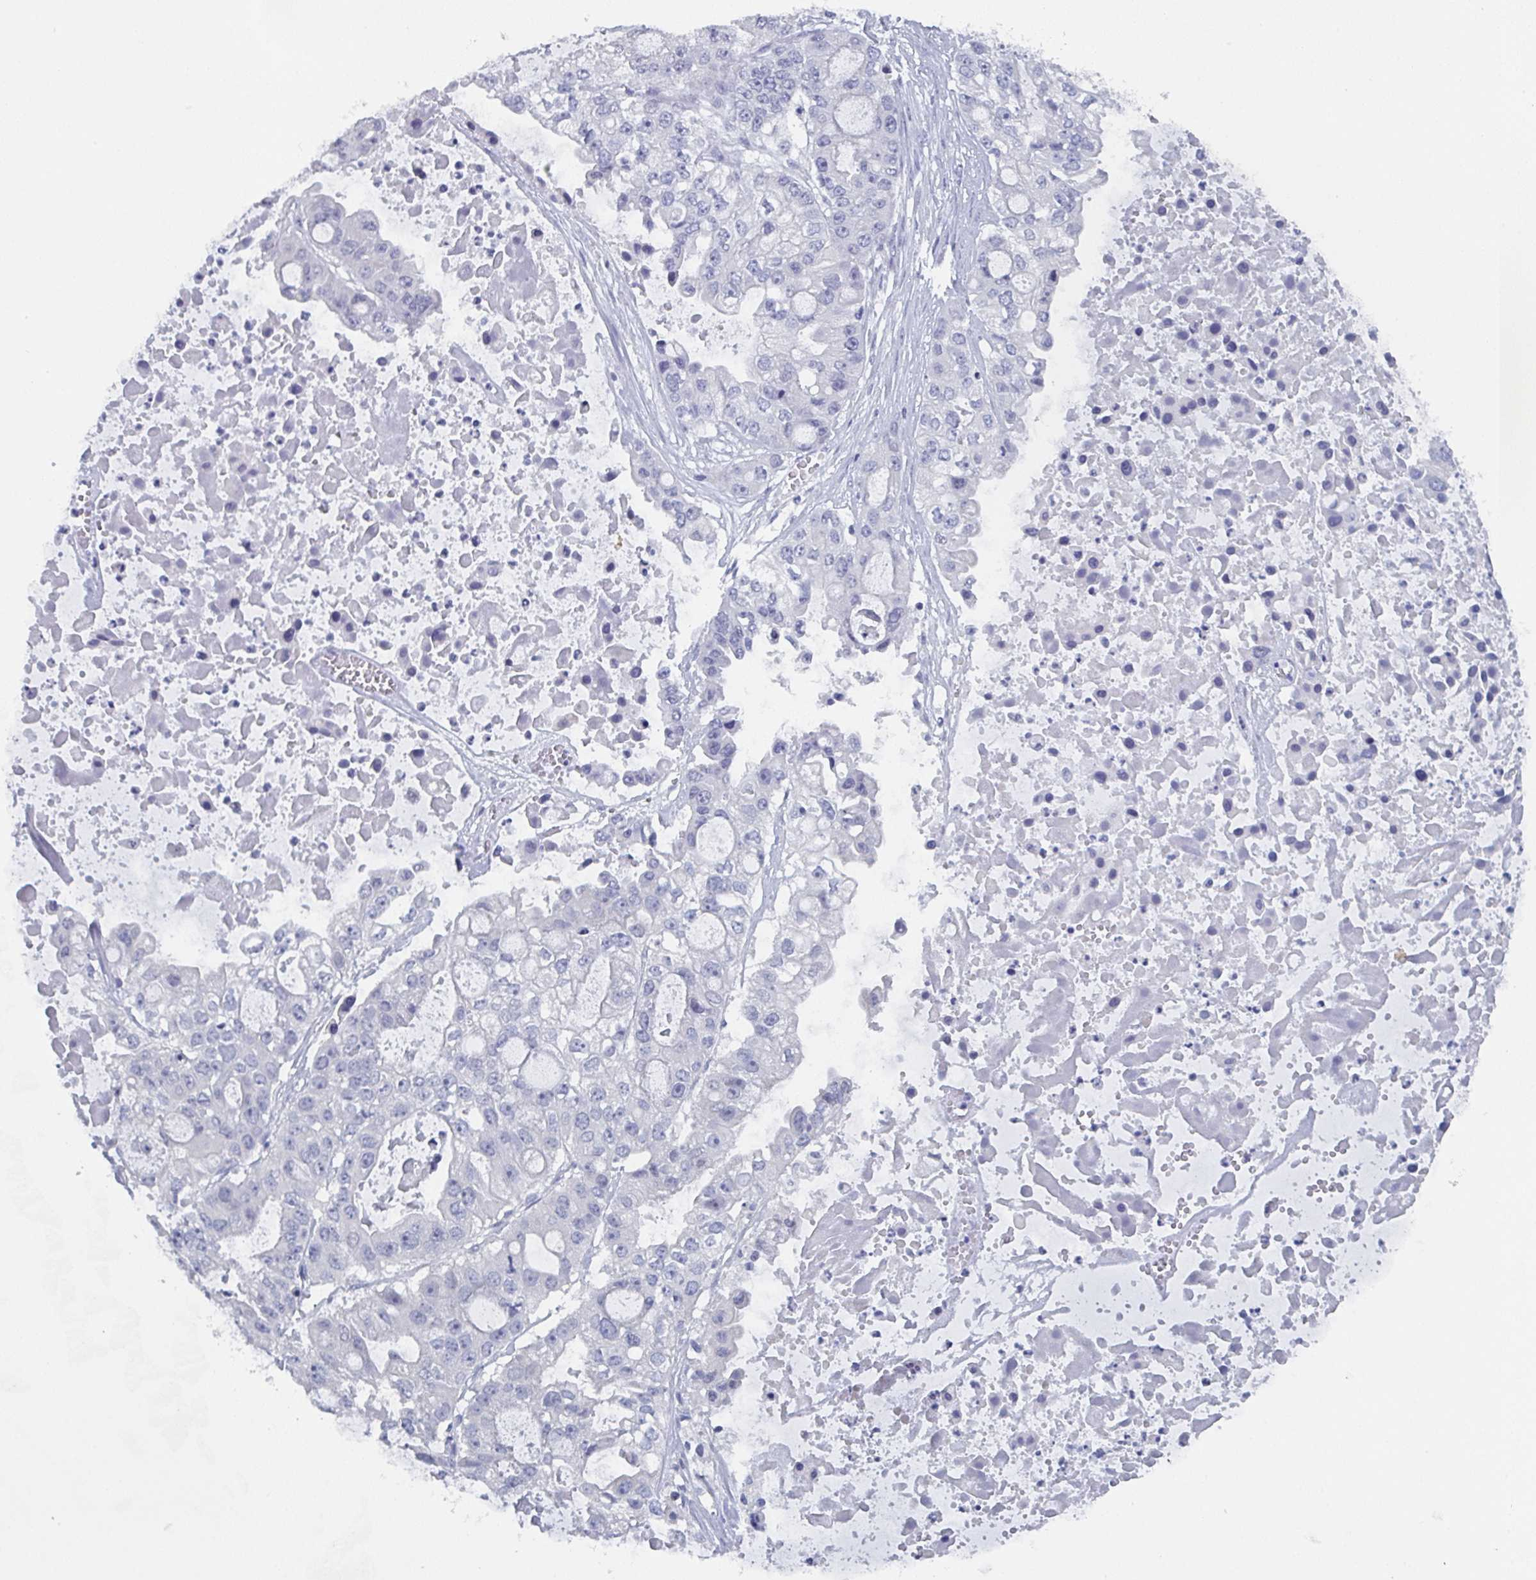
{"staining": {"intensity": "negative", "quantity": "none", "location": "none"}, "tissue": "ovarian cancer", "cell_type": "Tumor cells", "image_type": "cancer", "snomed": [{"axis": "morphology", "description": "Cystadenocarcinoma, serous, NOS"}, {"axis": "topography", "description": "Ovary"}], "caption": "Immunohistochemistry (IHC) of ovarian serous cystadenocarcinoma exhibits no expression in tumor cells. (Stains: DAB immunohistochemistry with hematoxylin counter stain, Microscopy: brightfield microscopy at high magnification).", "gene": "DYDC2", "patient": {"sex": "female", "age": 56}}